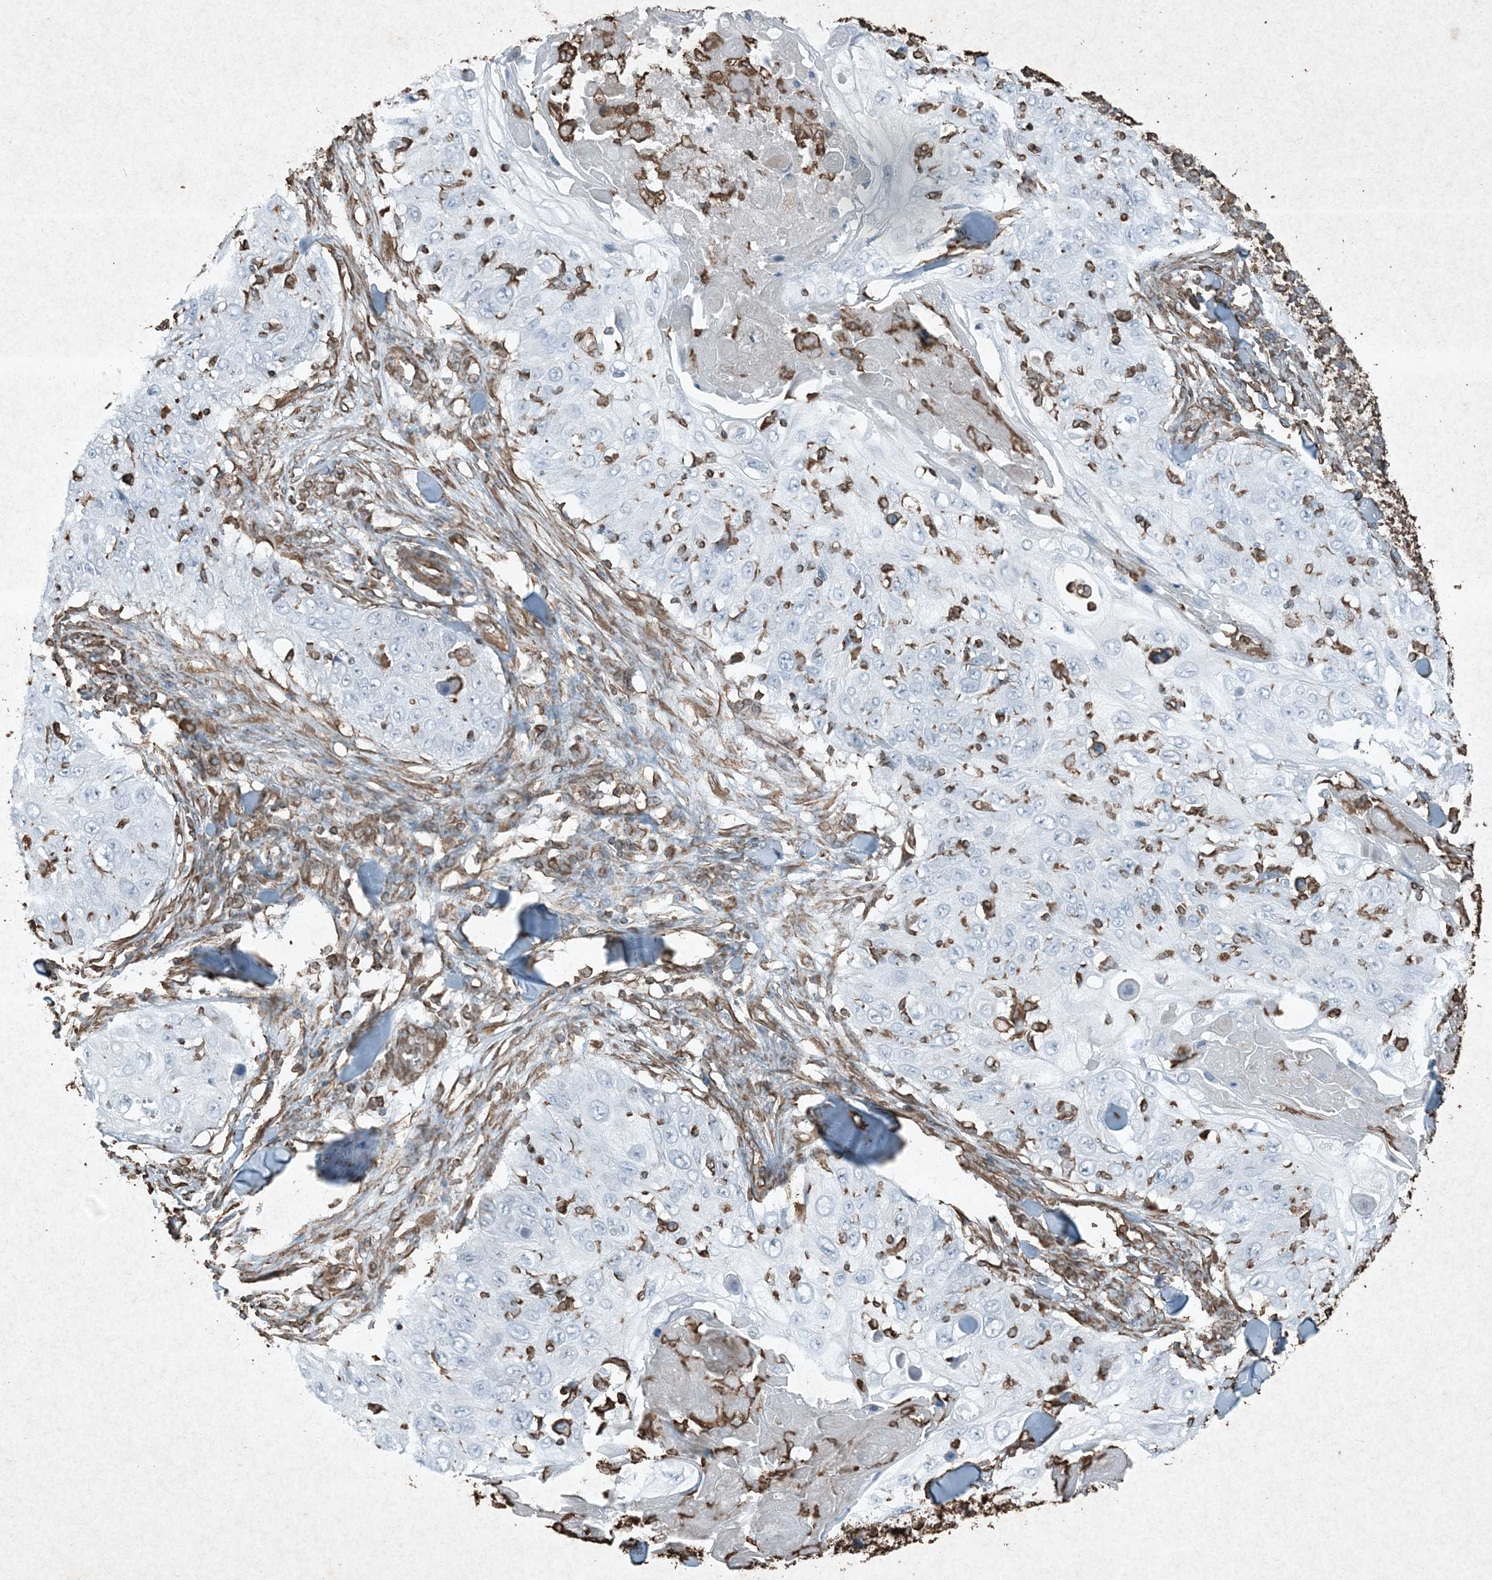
{"staining": {"intensity": "negative", "quantity": "none", "location": "none"}, "tissue": "skin cancer", "cell_type": "Tumor cells", "image_type": "cancer", "snomed": [{"axis": "morphology", "description": "Squamous cell carcinoma, NOS"}, {"axis": "topography", "description": "Skin"}], "caption": "Histopathology image shows no significant protein expression in tumor cells of skin cancer (squamous cell carcinoma).", "gene": "RYK", "patient": {"sex": "male", "age": 86}}